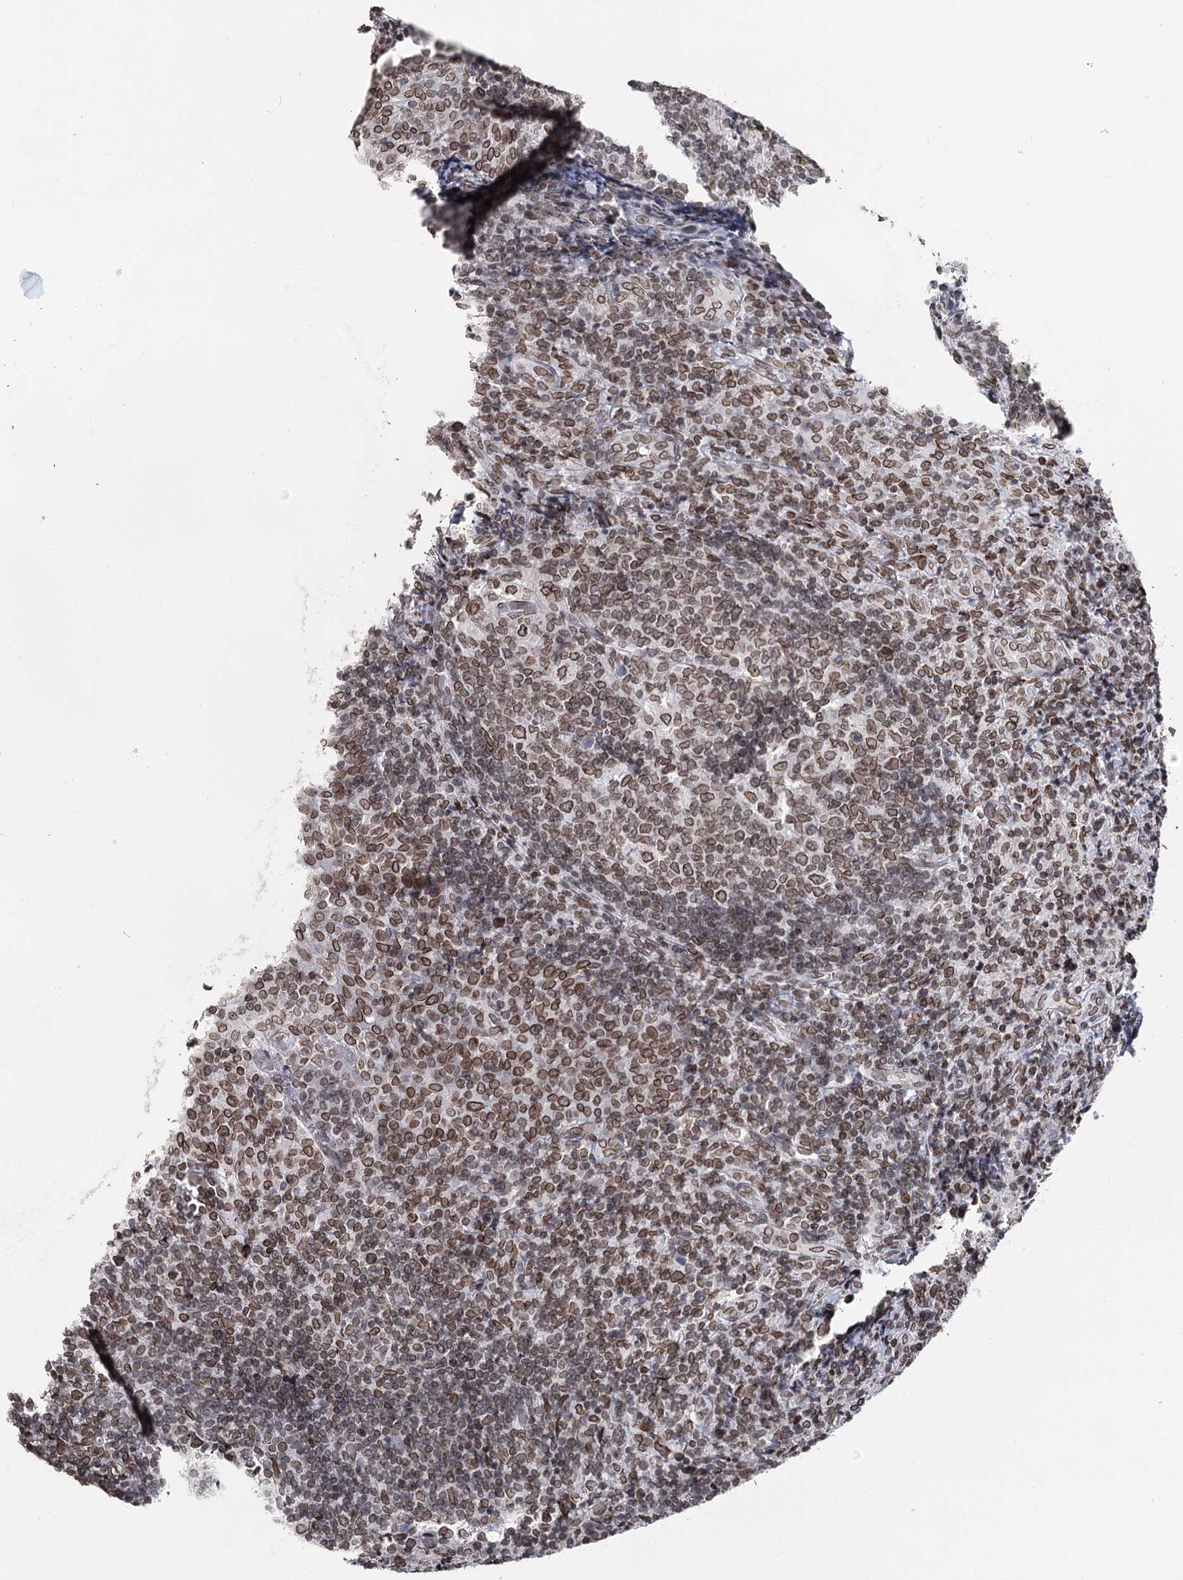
{"staining": {"intensity": "moderate", "quantity": ">75%", "location": "cytoplasmic/membranous,nuclear"}, "tissue": "tonsil", "cell_type": "Germinal center cells", "image_type": "normal", "snomed": [{"axis": "morphology", "description": "Normal tissue, NOS"}, {"axis": "topography", "description": "Tonsil"}], "caption": "Tonsil stained for a protein demonstrates moderate cytoplasmic/membranous,nuclear positivity in germinal center cells. The staining was performed using DAB (3,3'-diaminobenzidine), with brown indicating positive protein expression. Nuclei are stained blue with hematoxylin.", "gene": "KIAA0930", "patient": {"sex": "female", "age": 19}}